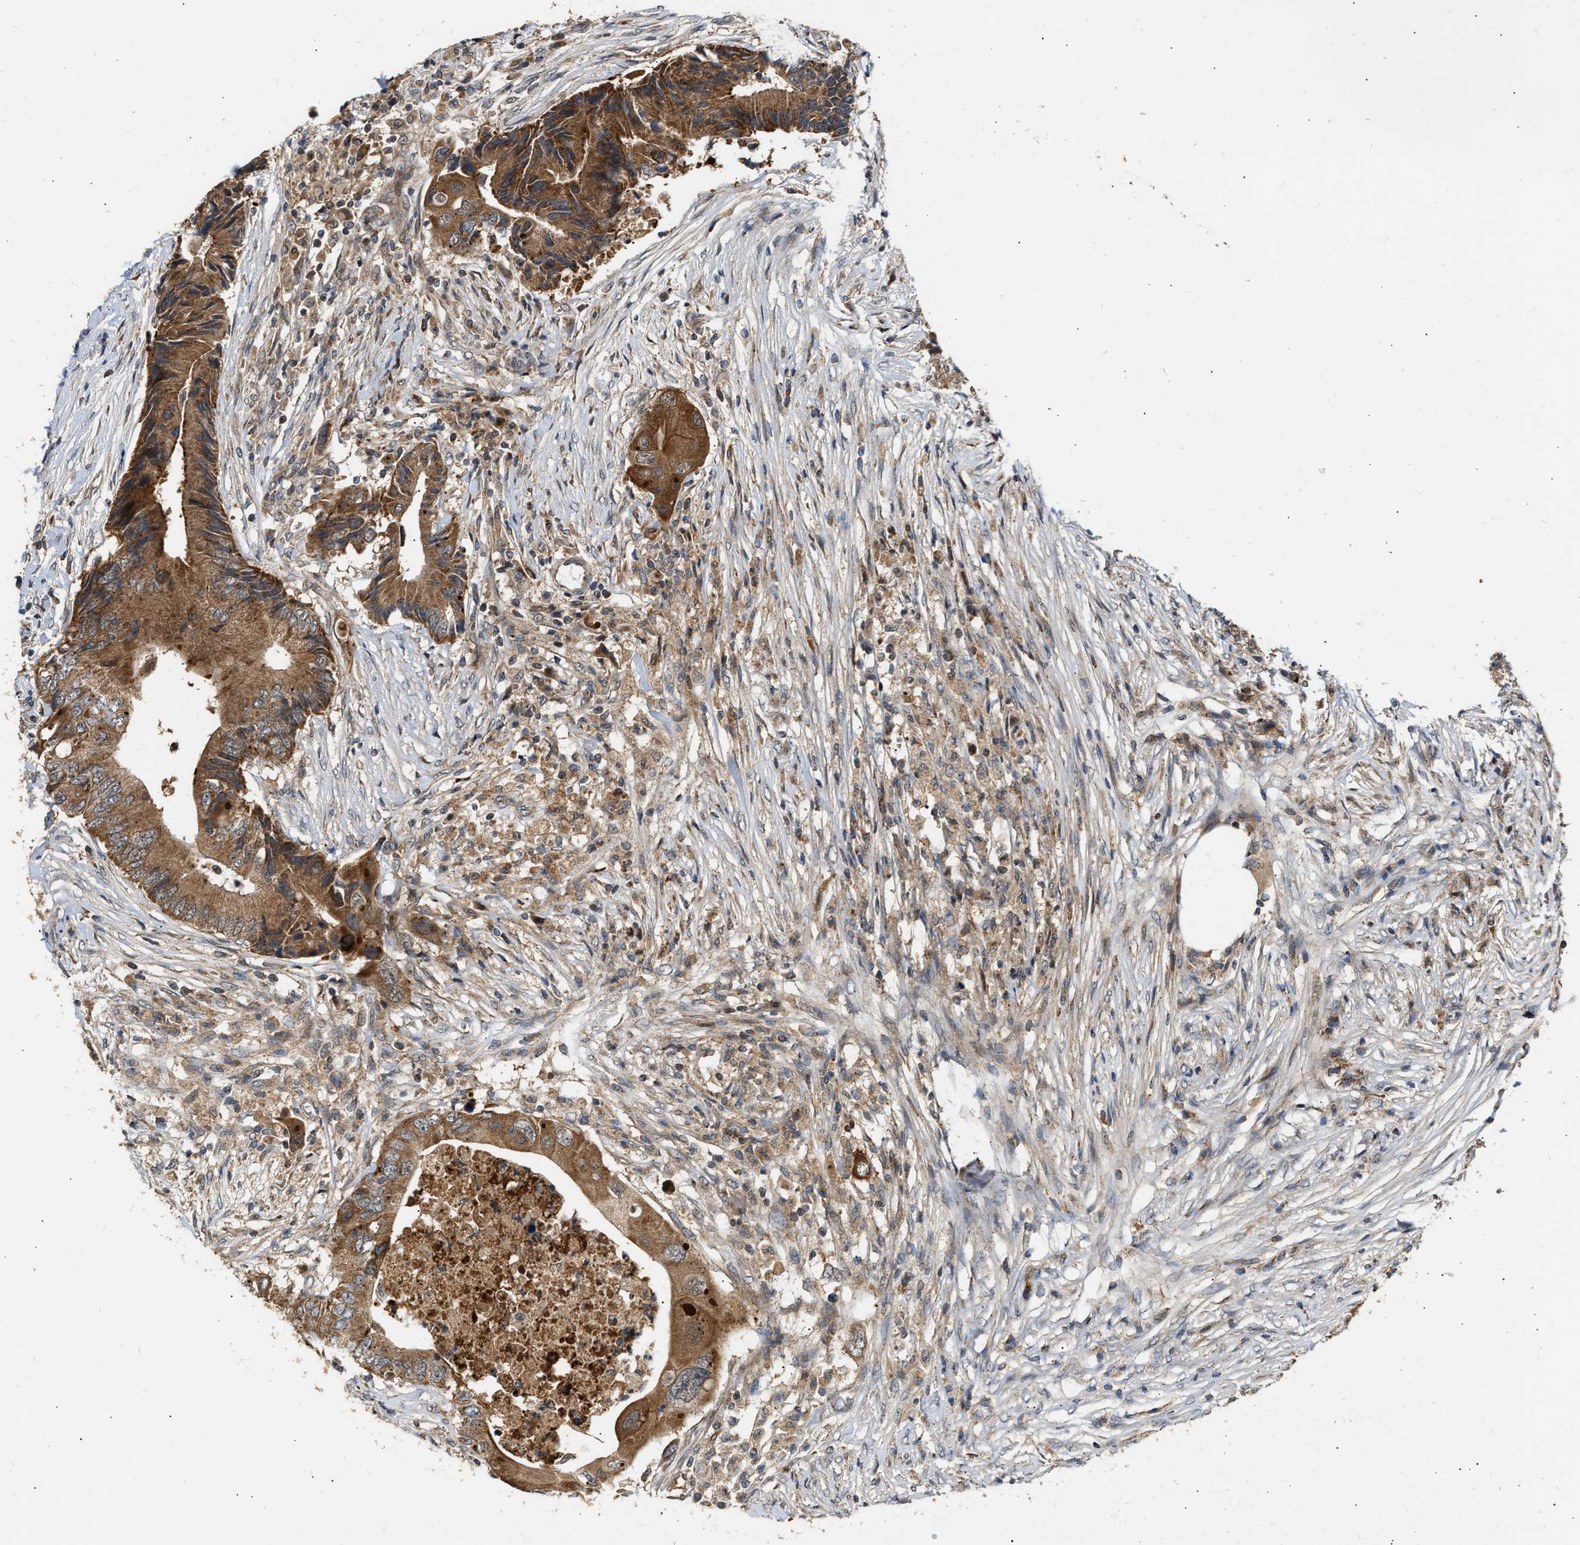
{"staining": {"intensity": "moderate", "quantity": ">75%", "location": "cytoplasmic/membranous"}, "tissue": "colorectal cancer", "cell_type": "Tumor cells", "image_type": "cancer", "snomed": [{"axis": "morphology", "description": "Adenocarcinoma, NOS"}, {"axis": "topography", "description": "Colon"}], "caption": "This image displays IHC staining of colorectal adenocarcinoma, with medium moderate cytoplasmic/membranous expression in approximately >75% of tumor cells.", "gene": "EXTL2", "patient": {"sex": "male", "age": 71}}